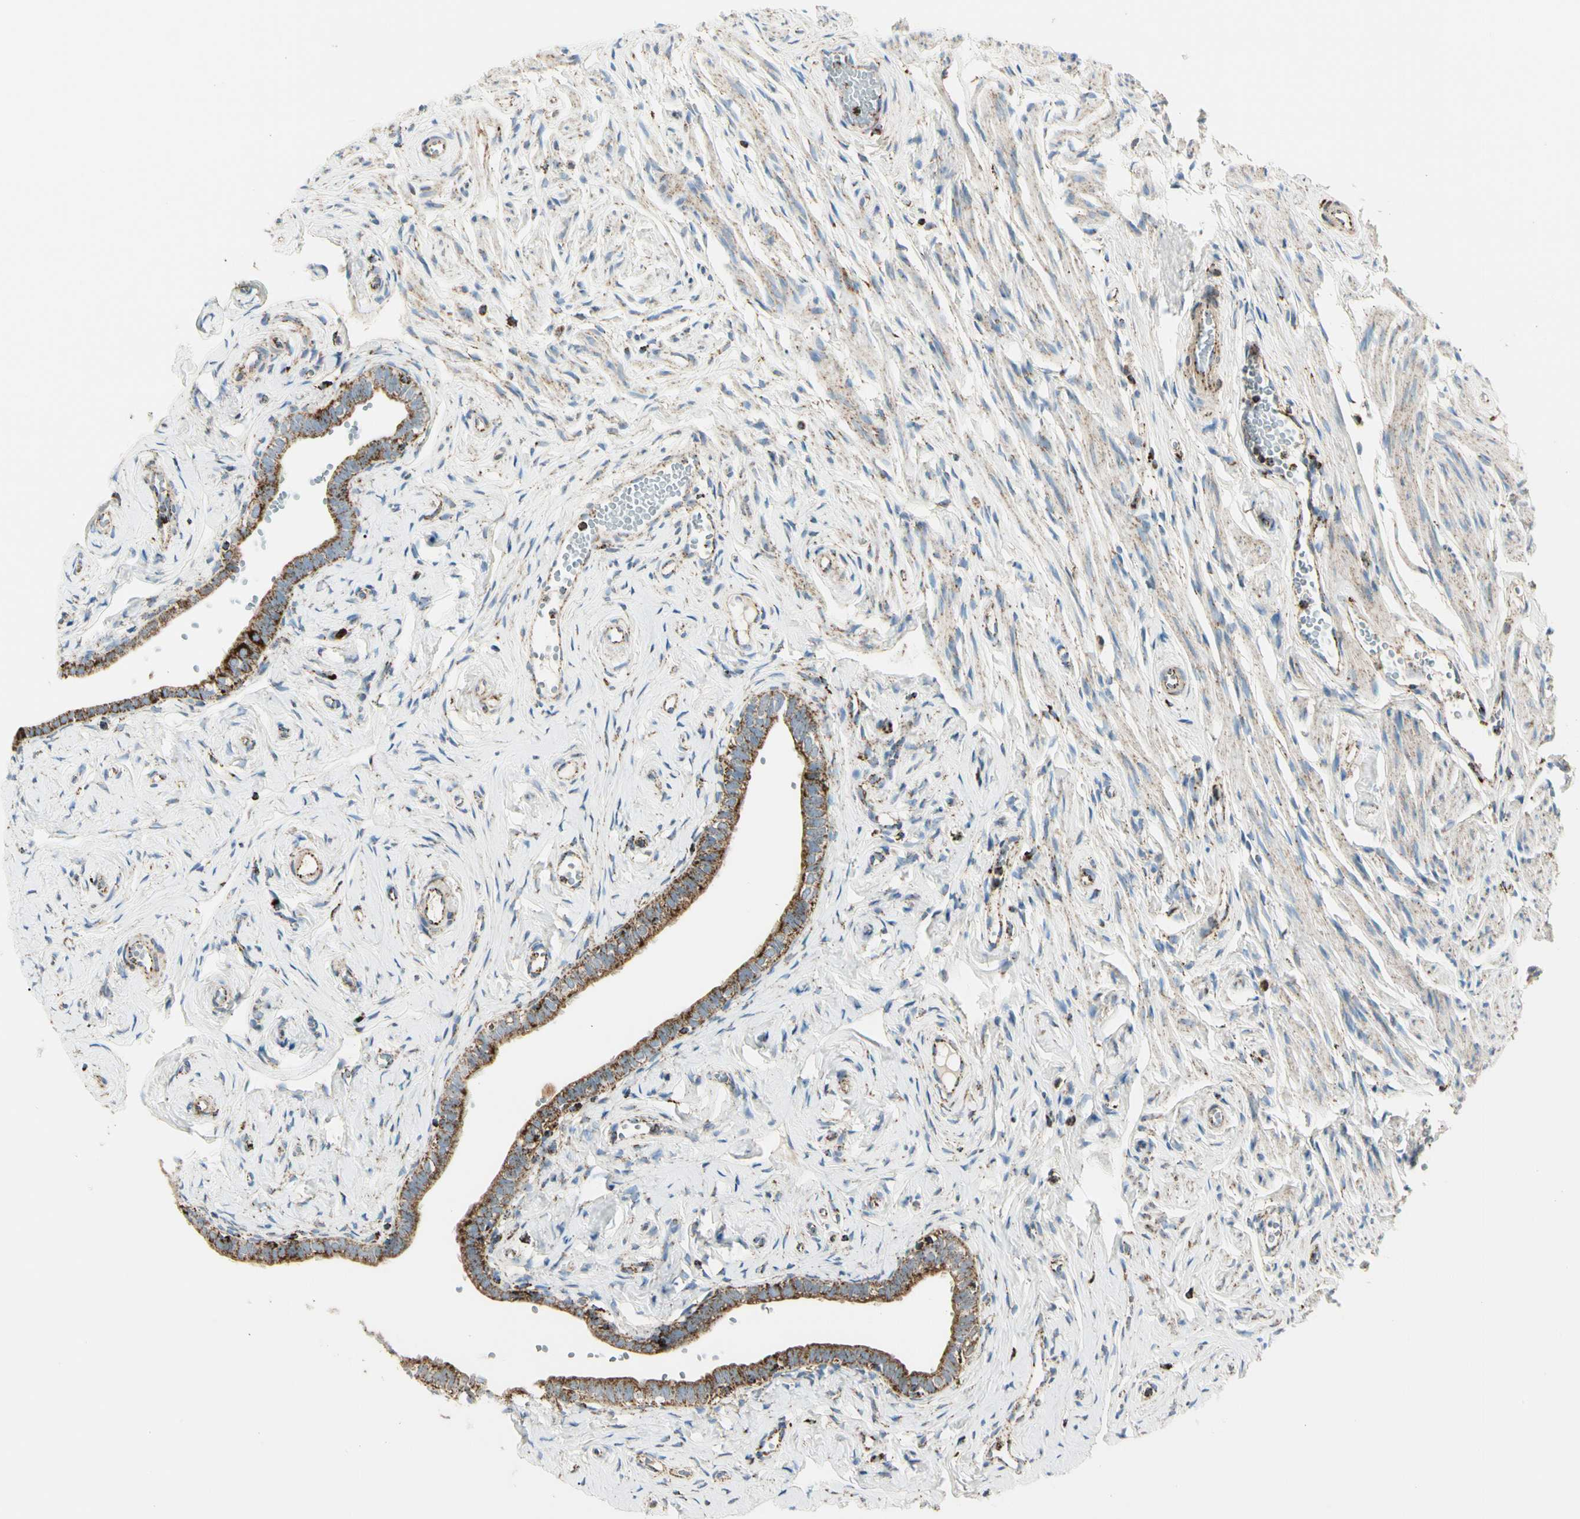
{"staining": {"intensity": "strong", "quantity": ">75%", "location": "cytoplasmic/membranous"}, "tissue": "fallopian tube", "cell_type": "Glandular cells", "image_type": "normal", "snomed": [{"axis": "morphology", "description": "Normal tissue, NOS"}, {"axis": "topography", "description": "Fallopian tube"}], "caption": "Immunohistochemistry of benign human fallopian tube demonstrates high levels of strong cytoplasmic/membranous positivity in approximately >75% of glandular cells. The staining is performed using DAB (3,3'-diaminobenzidine) brown chromogen to label protein expression. The nuclei are counter-stained blue using hematoxylin.", "gene": "ME2", "patient": {"sex": "female", "age": 71}}